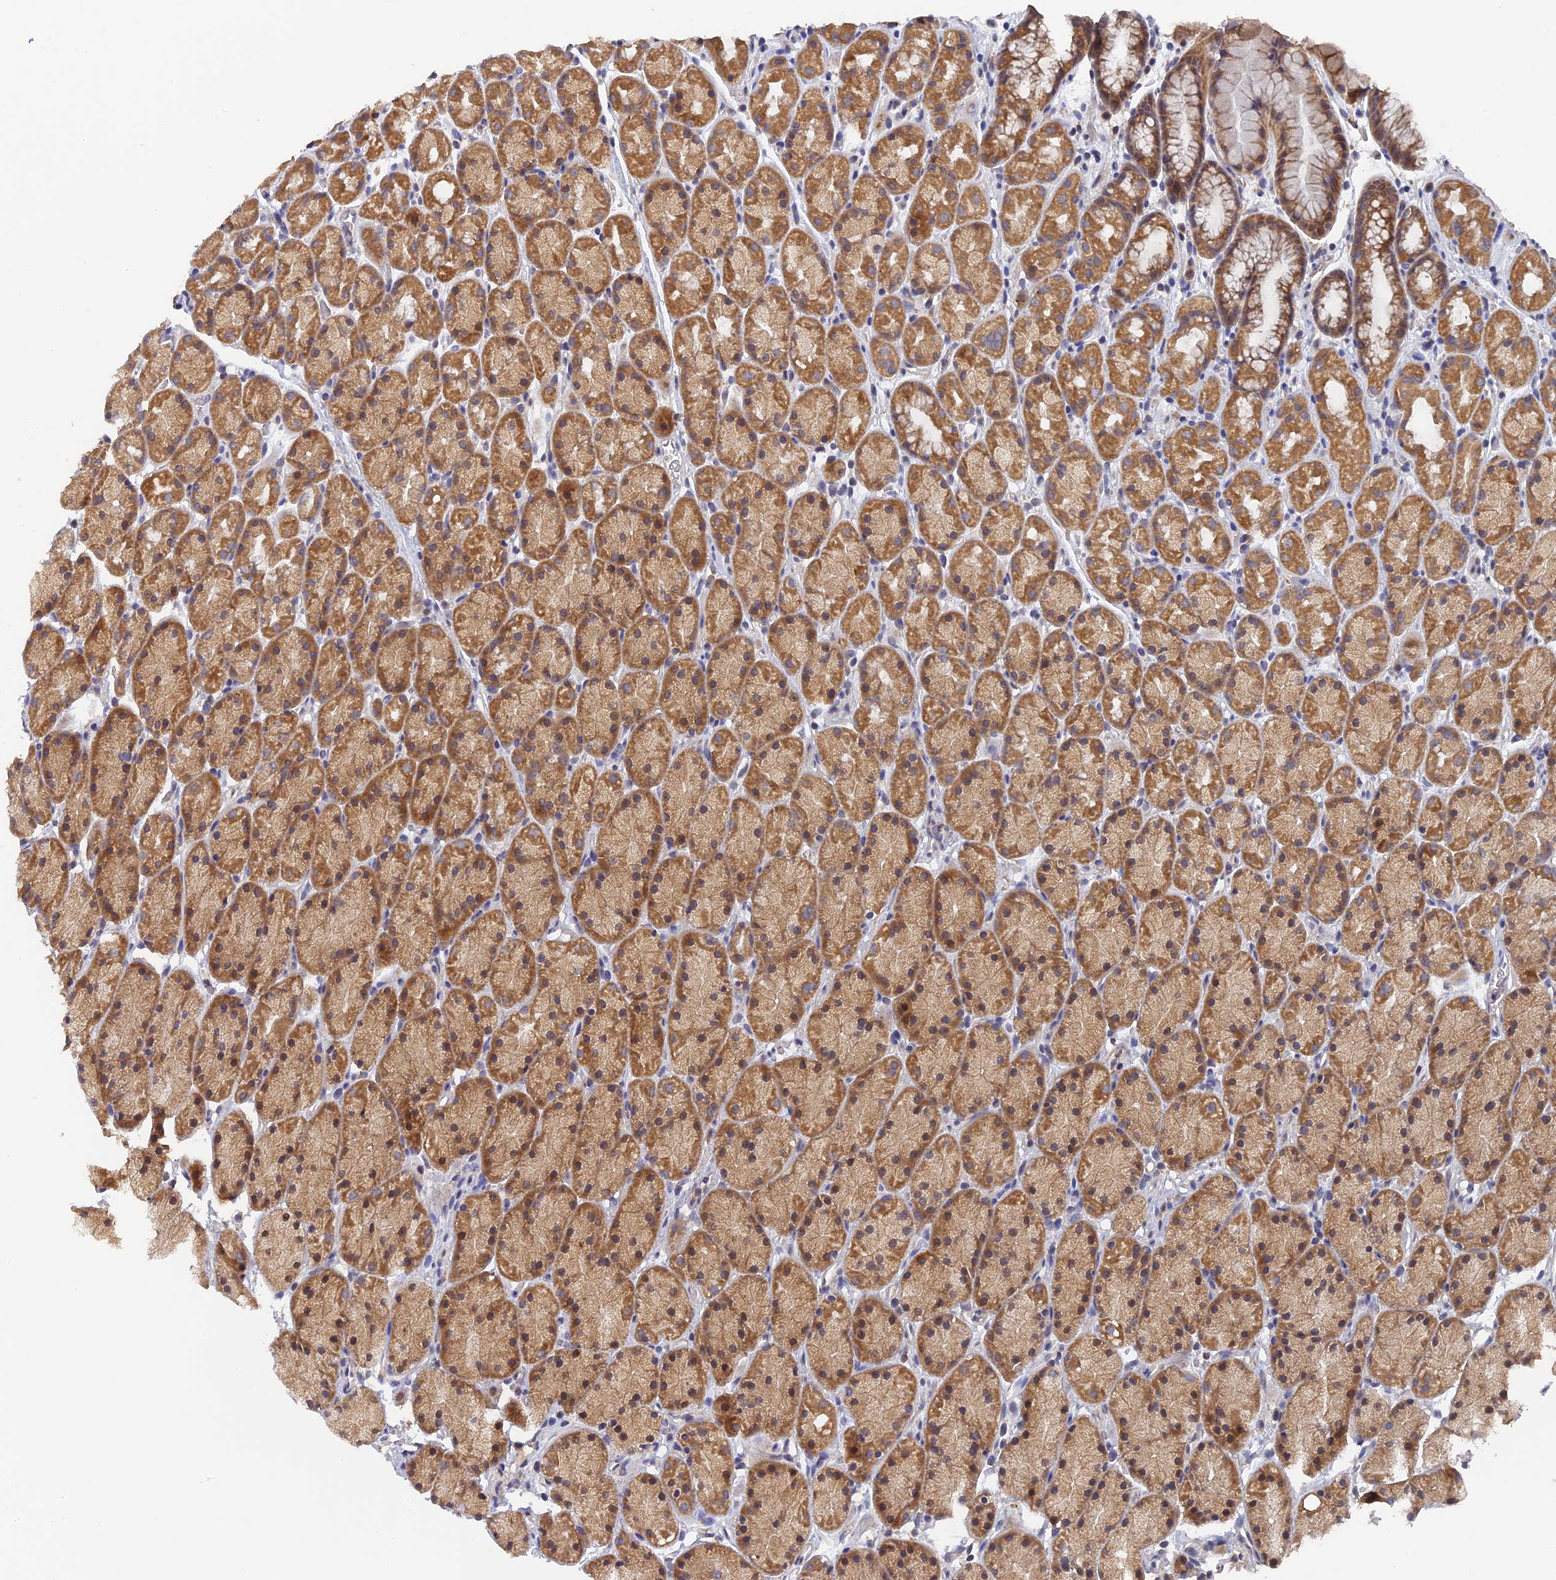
{"staining": {"intensity": "moderate", "quantity": ">75%", "location": "cytoplasmic/membranous,nuclear"}, "tissue": "stomach", "cell_type": "Glandular cells", "image_type": "normal", "snomed": [{"axis": "morphology", "description": "Normal tissue, NOS"}, {"axis": "topography", "description": "Stomach, upper"}, {"axis": "topography", "description": "Stomach"}], "caption": "This is an image of immunohistochemistry (IHC) staining of normal stomach, which shows moderate expression in the cytoplasmic/membranous,nuclear of glandular cells.", "gene": "MIGA2", "patient": {"sex": "male", "age": 47}}